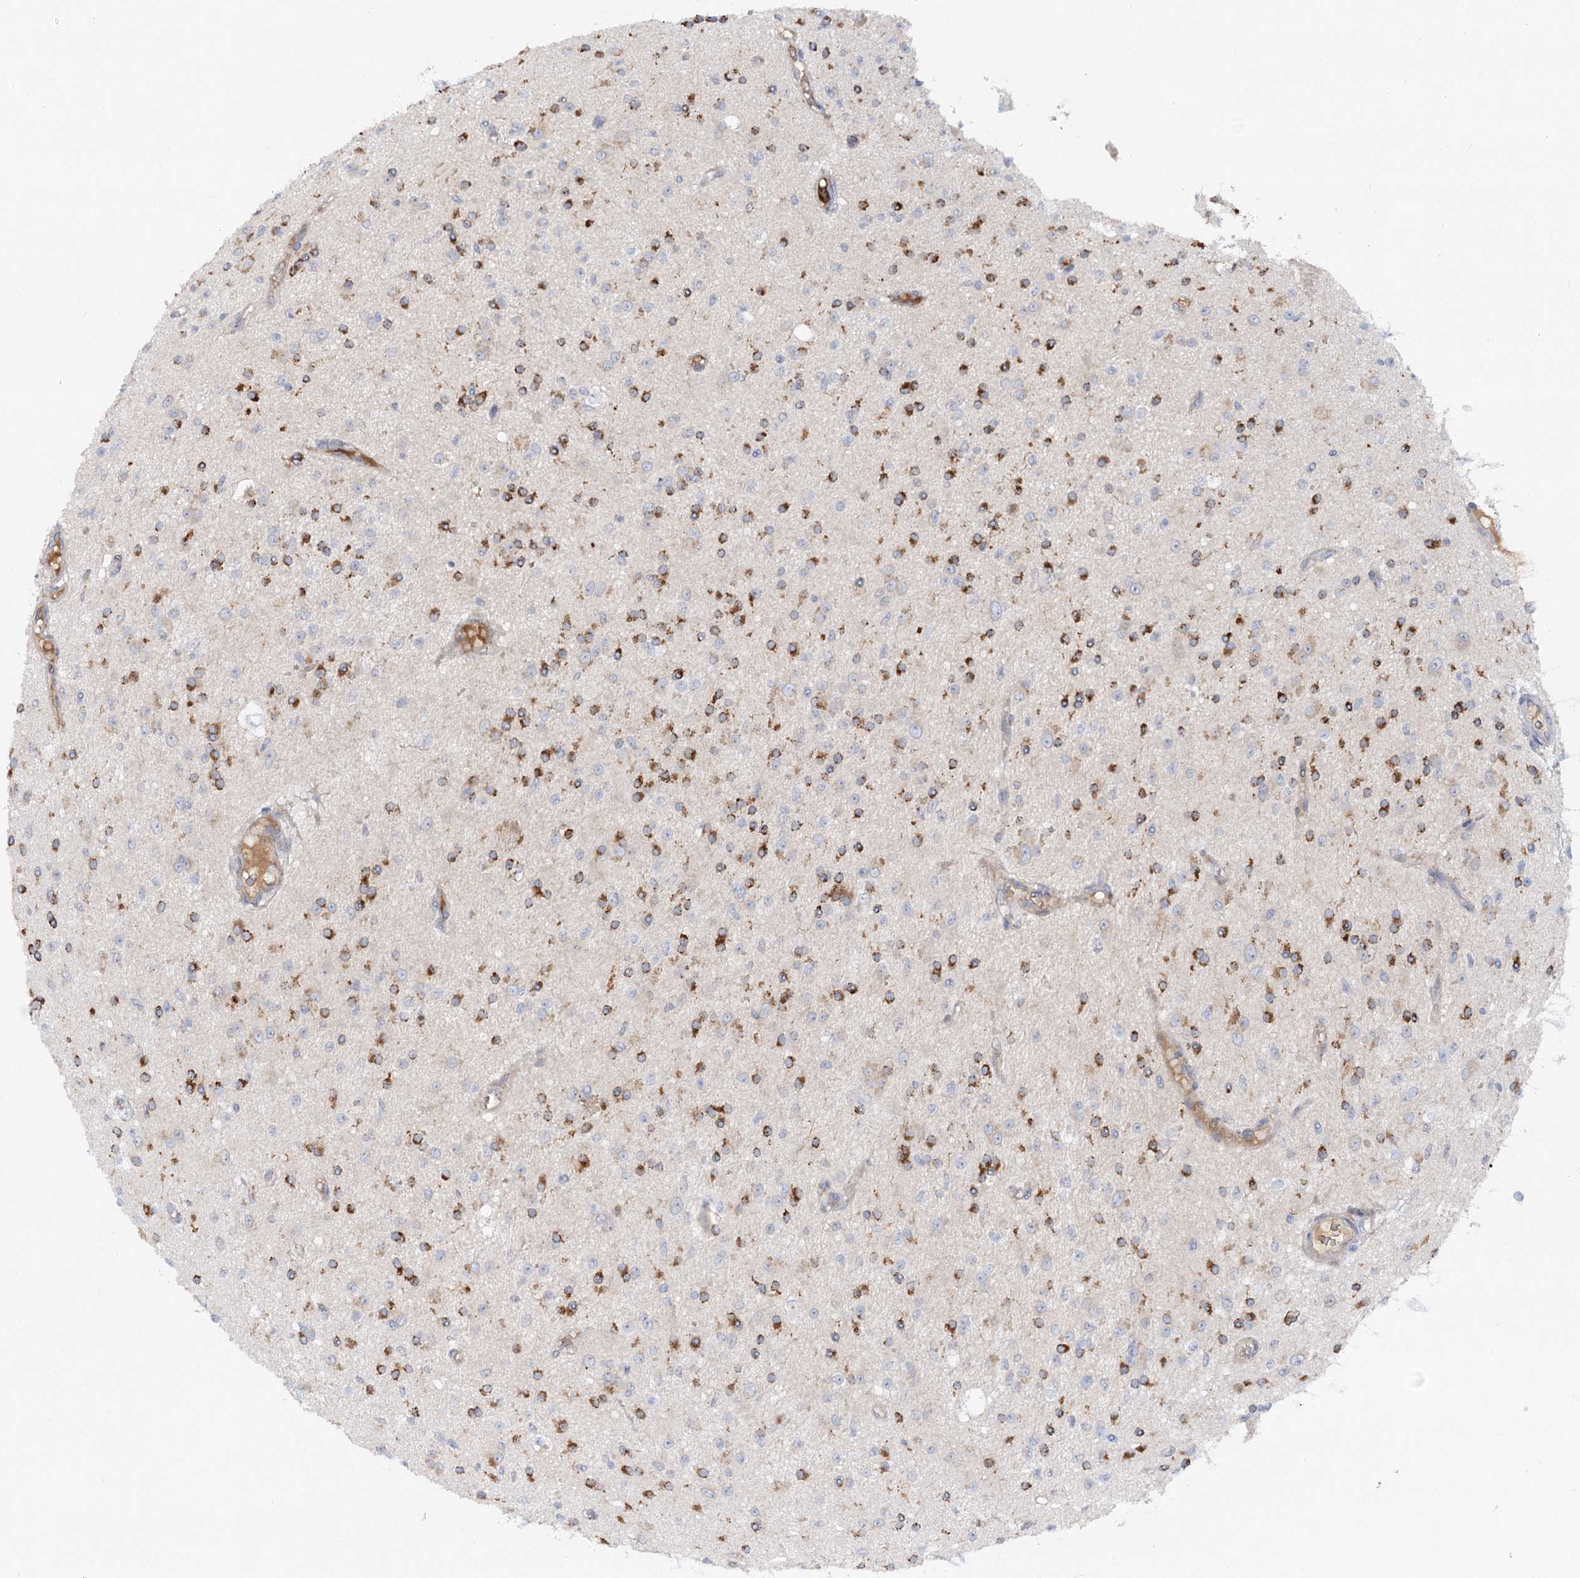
{"staining": {"intensity": "negative", "quantity": "none", "location": "none"}, "tissue": "glioma", "cell_type": "Tumor cells", "image_type": "cancer", "snomed": [{"axis": "morphology", "description": "Glioma, malignant, High grade"}, {"axis": "topography", "description": "Brain"}], "caption": "An image of human high-grade glioma (malignant) is negative for staining in tumor cells. Brightfield microscopy of immunohistochemistry stained with DAB (brown) and hematoxylin (blue), captured at high magnification.", "gene": "FGF19", "patient": {"sex": "male", "age": 34}}